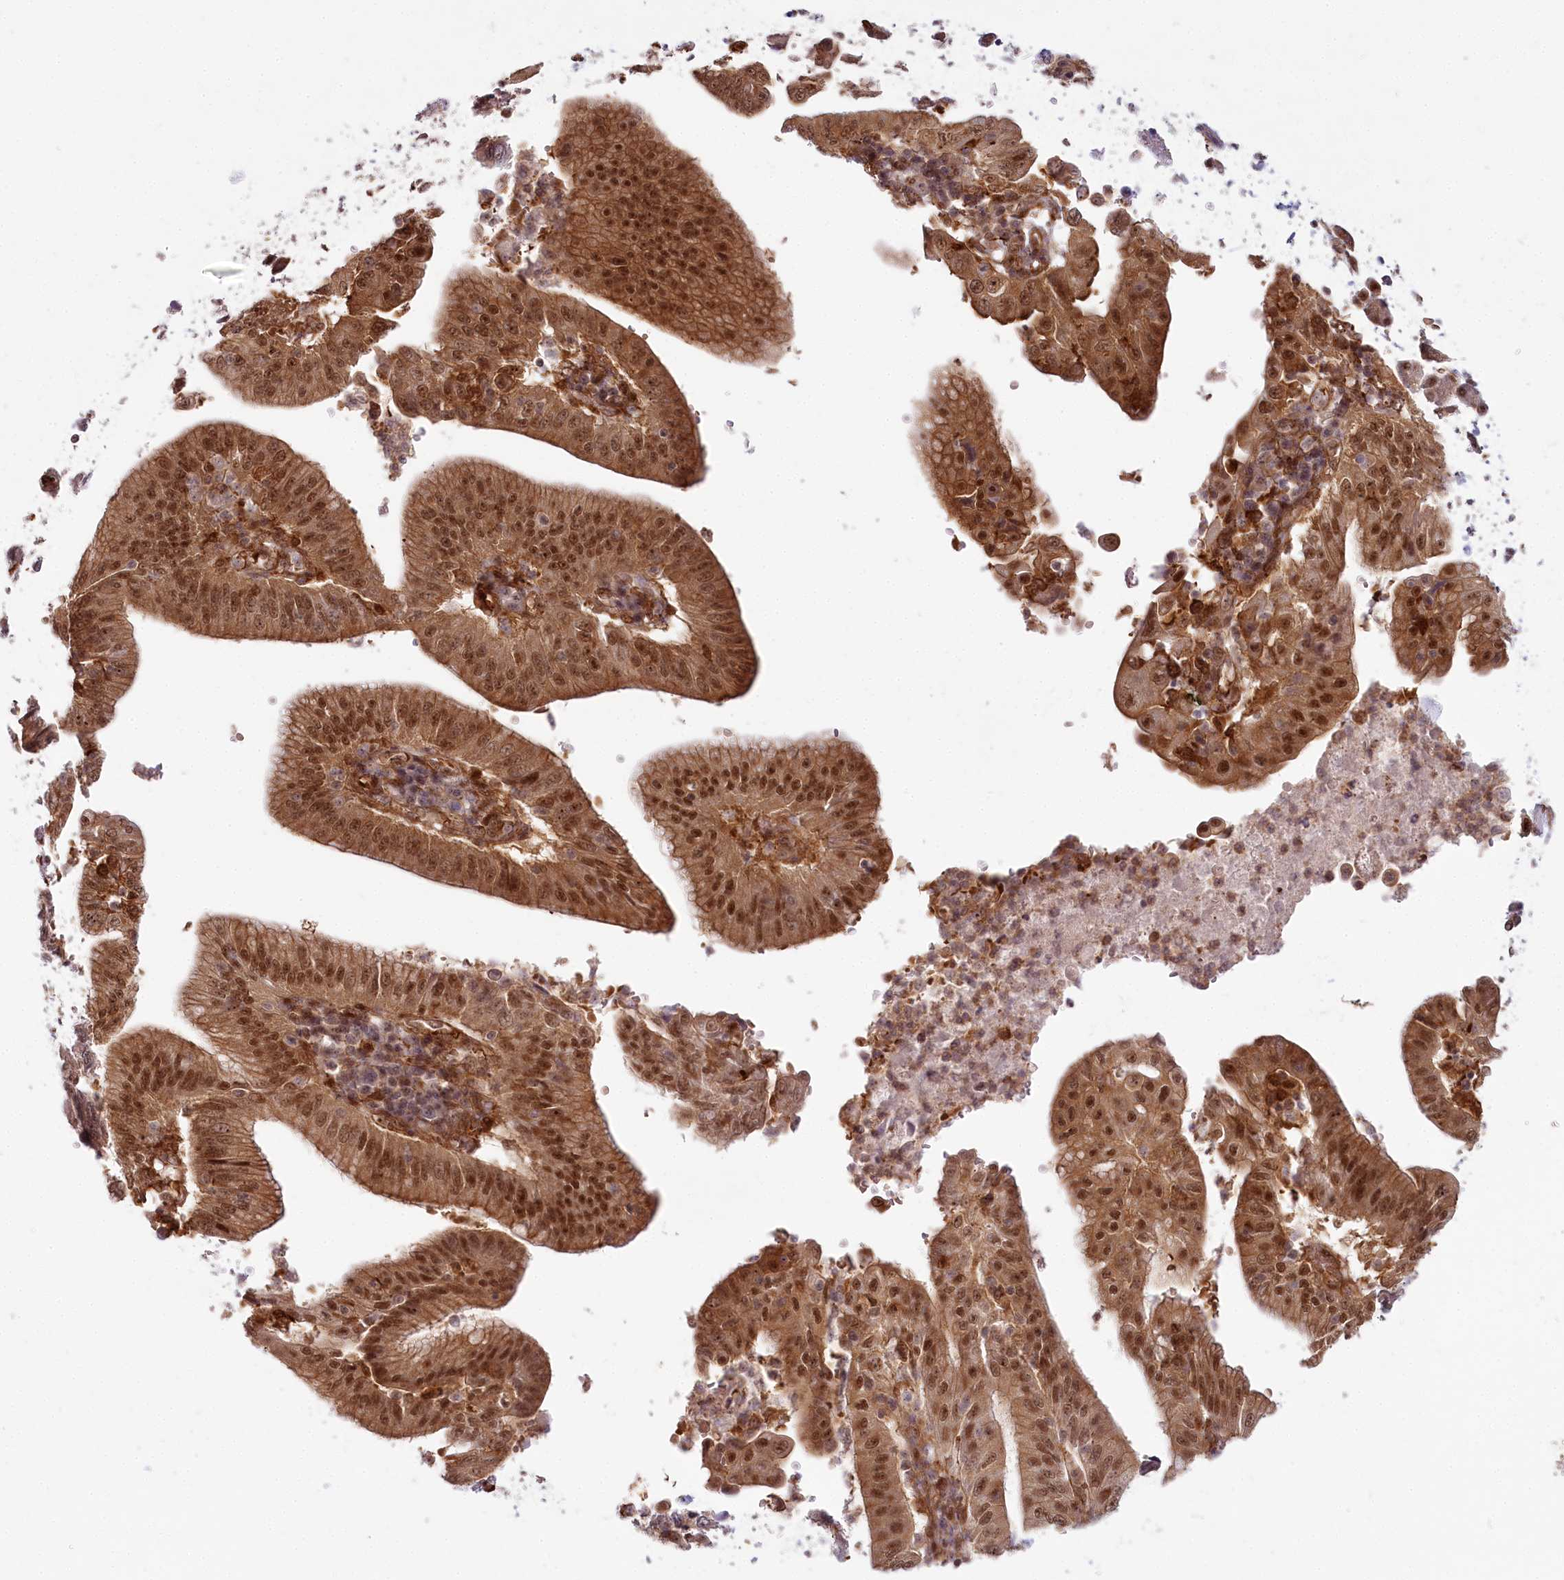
{"staining": {"intensity": "moderate", "quantity": ">75%", "location": "cytoplasmic/membranous,nuclear"}, "tissue": "pancreatic cancer", "cell_type": "Tumor cells", "image_type": "cancer", "snomed": [{"axis": "morphology", "description": "Adenocarcinoma, NOS"}, {"axis": "topography", "description": "Pancreas"}], "caption": "Pancreatic cancer stained with DAB immunohistochemistry (IHC) shows medium levels of moderate cytoplasmic/membranous and nuclear staining in about >75% of tumor cells.", "gene": "TUBGCP2", "patient": {"sex": "male", "age": 68}}